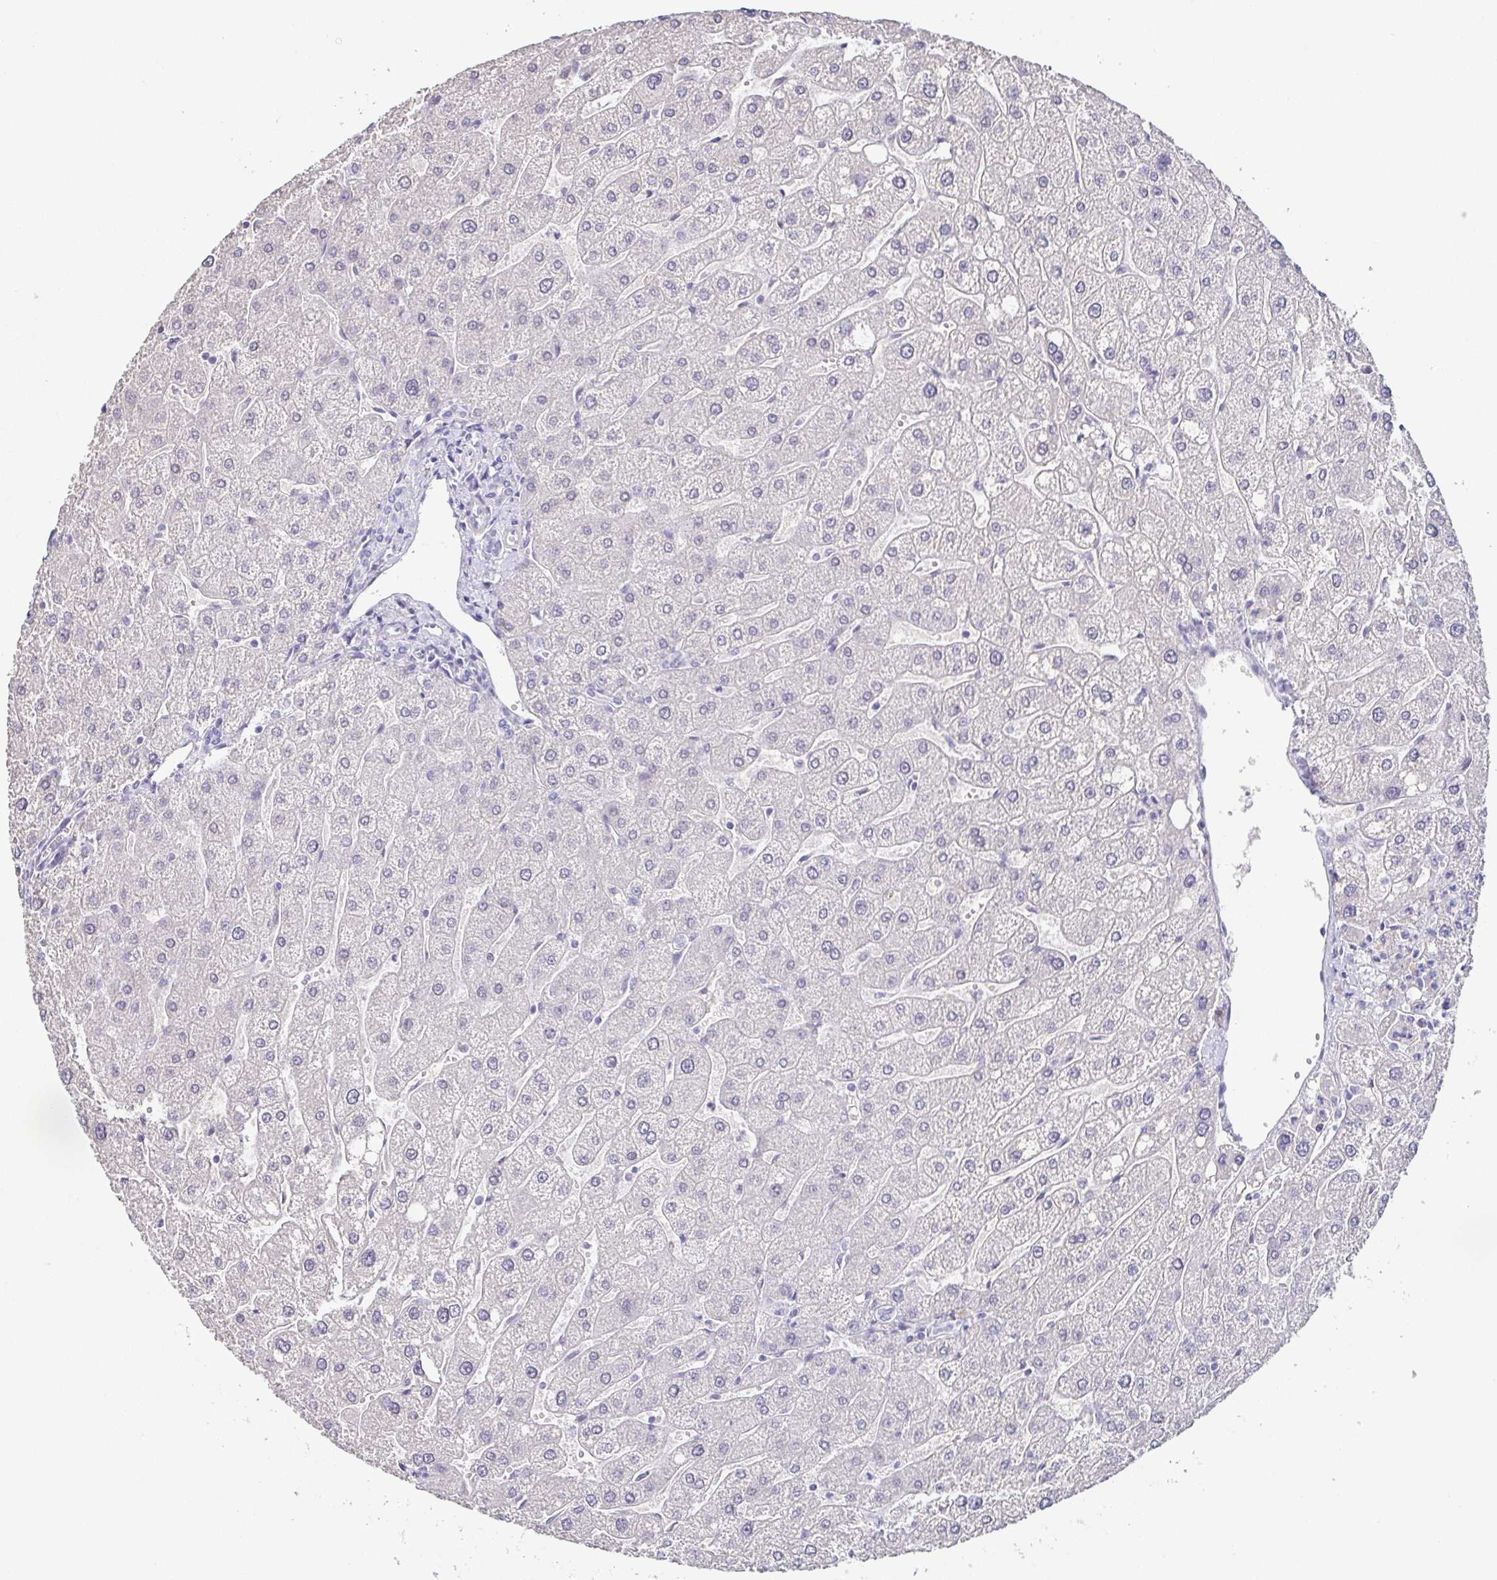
{"staining": {"intensity": "negative", "quantity": "none", "location": "none"}, "tissue": "liver", "cell_type": "Cholangiocytes", "image_type": "normal", "snomed": [{"axis": "morphology", "description": "Normal tissue, NOS"}, {"axis": "topography", "description": "Liver"}], "caption": "Immunohistochemistry histopathology image of normal liver stained for a protein (brown), which shows no expression in cholangiocytes.", "gene": "NEFH", "patient": {"sex": "male", "age": 67}}